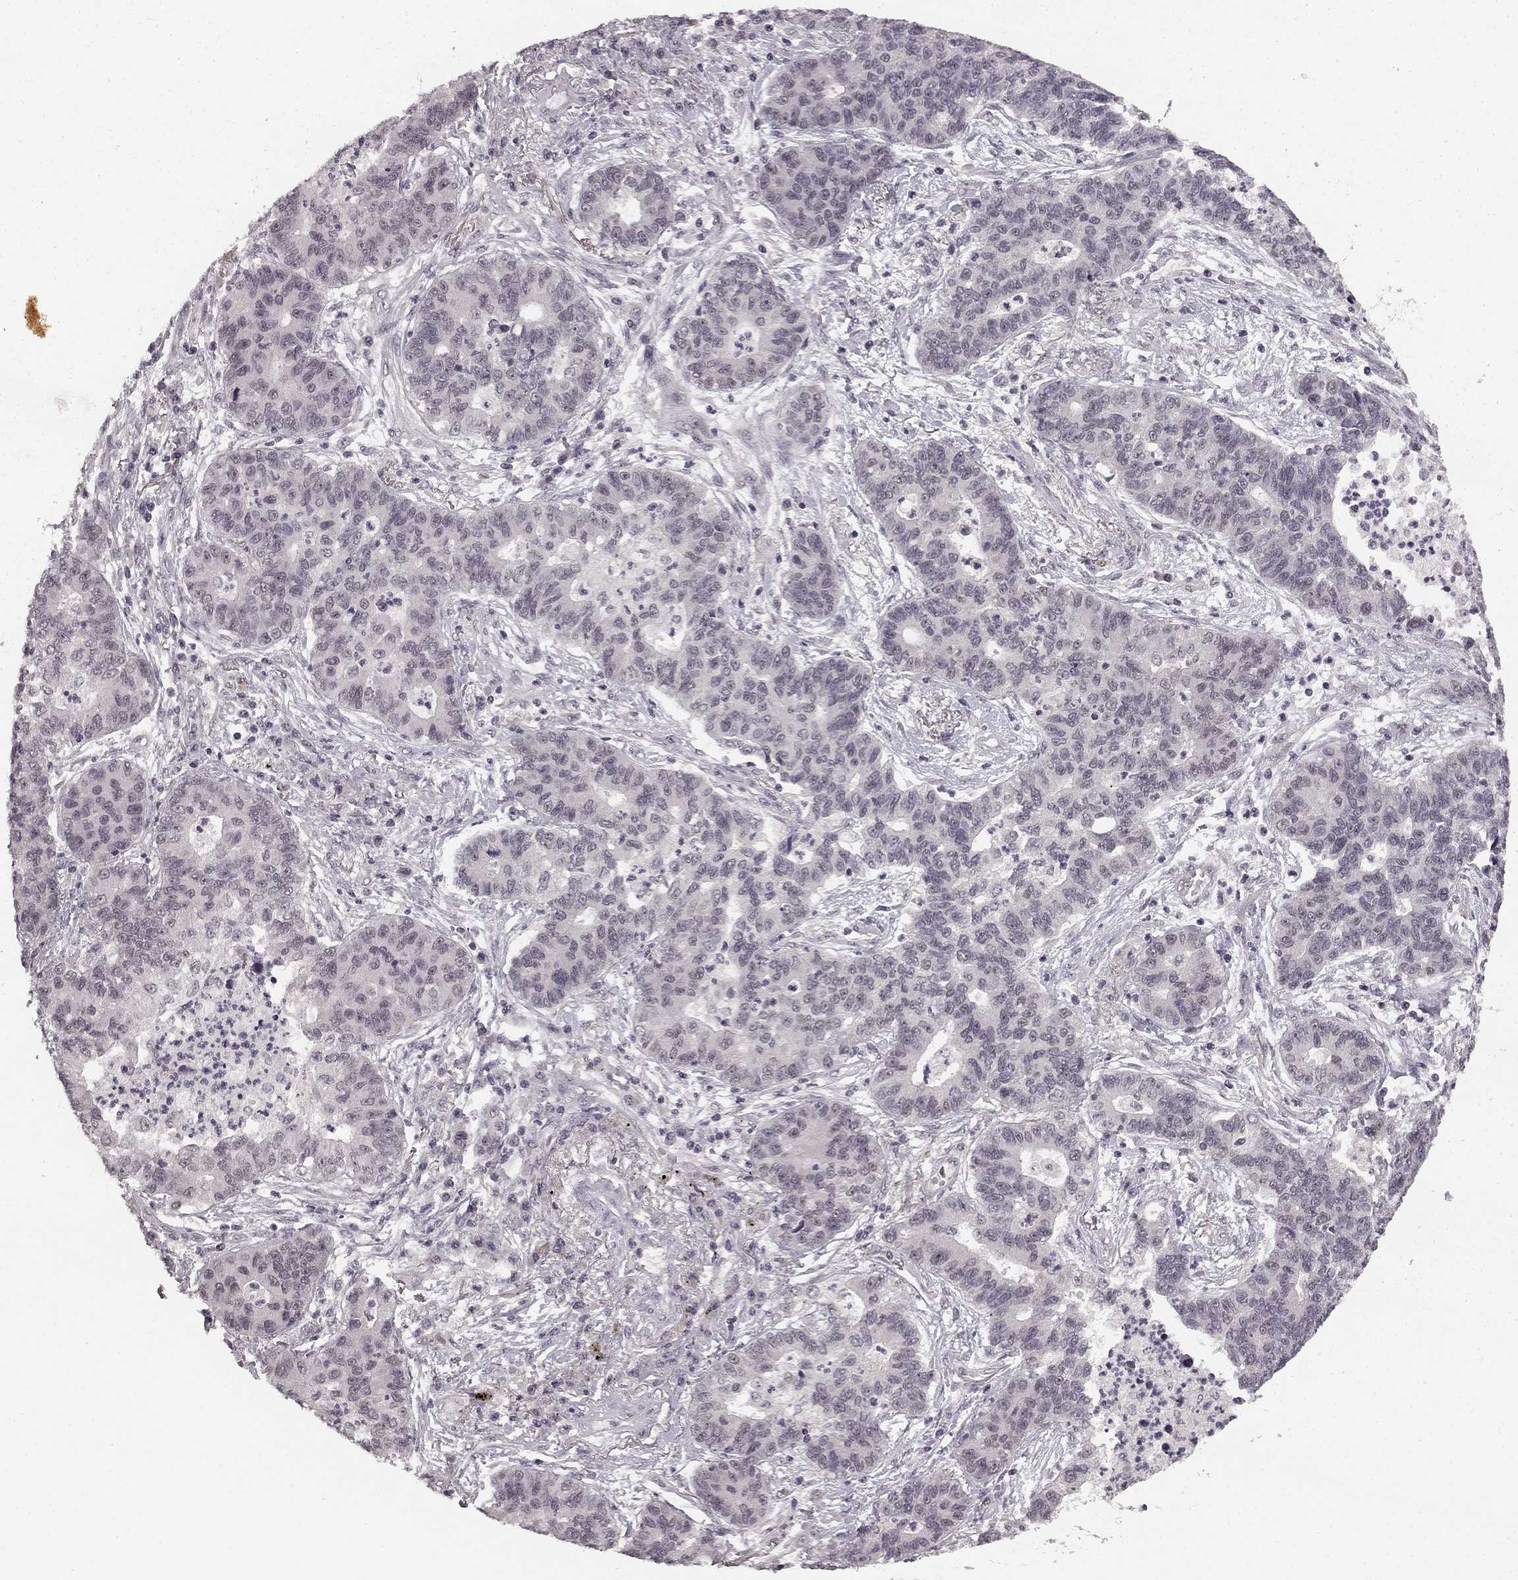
{"staining": {"intensity": "negative", "quantity": "none", "location": "none"}, "tissue": "lung cancer", "cell_type": "Tumor cells", "image_type": "cancer", "snomed": [{"axis": "morphology", "description": "Adenocarcinoma, NOS"}, {"axis": "topography", "description": "Lung"}], "caption": "A high-resolution micrograph shows immunohistochemistry staining of adenocarcinoma (lung), which shows no significant positivity in tumor cells.", "gene": "HCN4", "patient": {"sex": "female", "age": 57}}